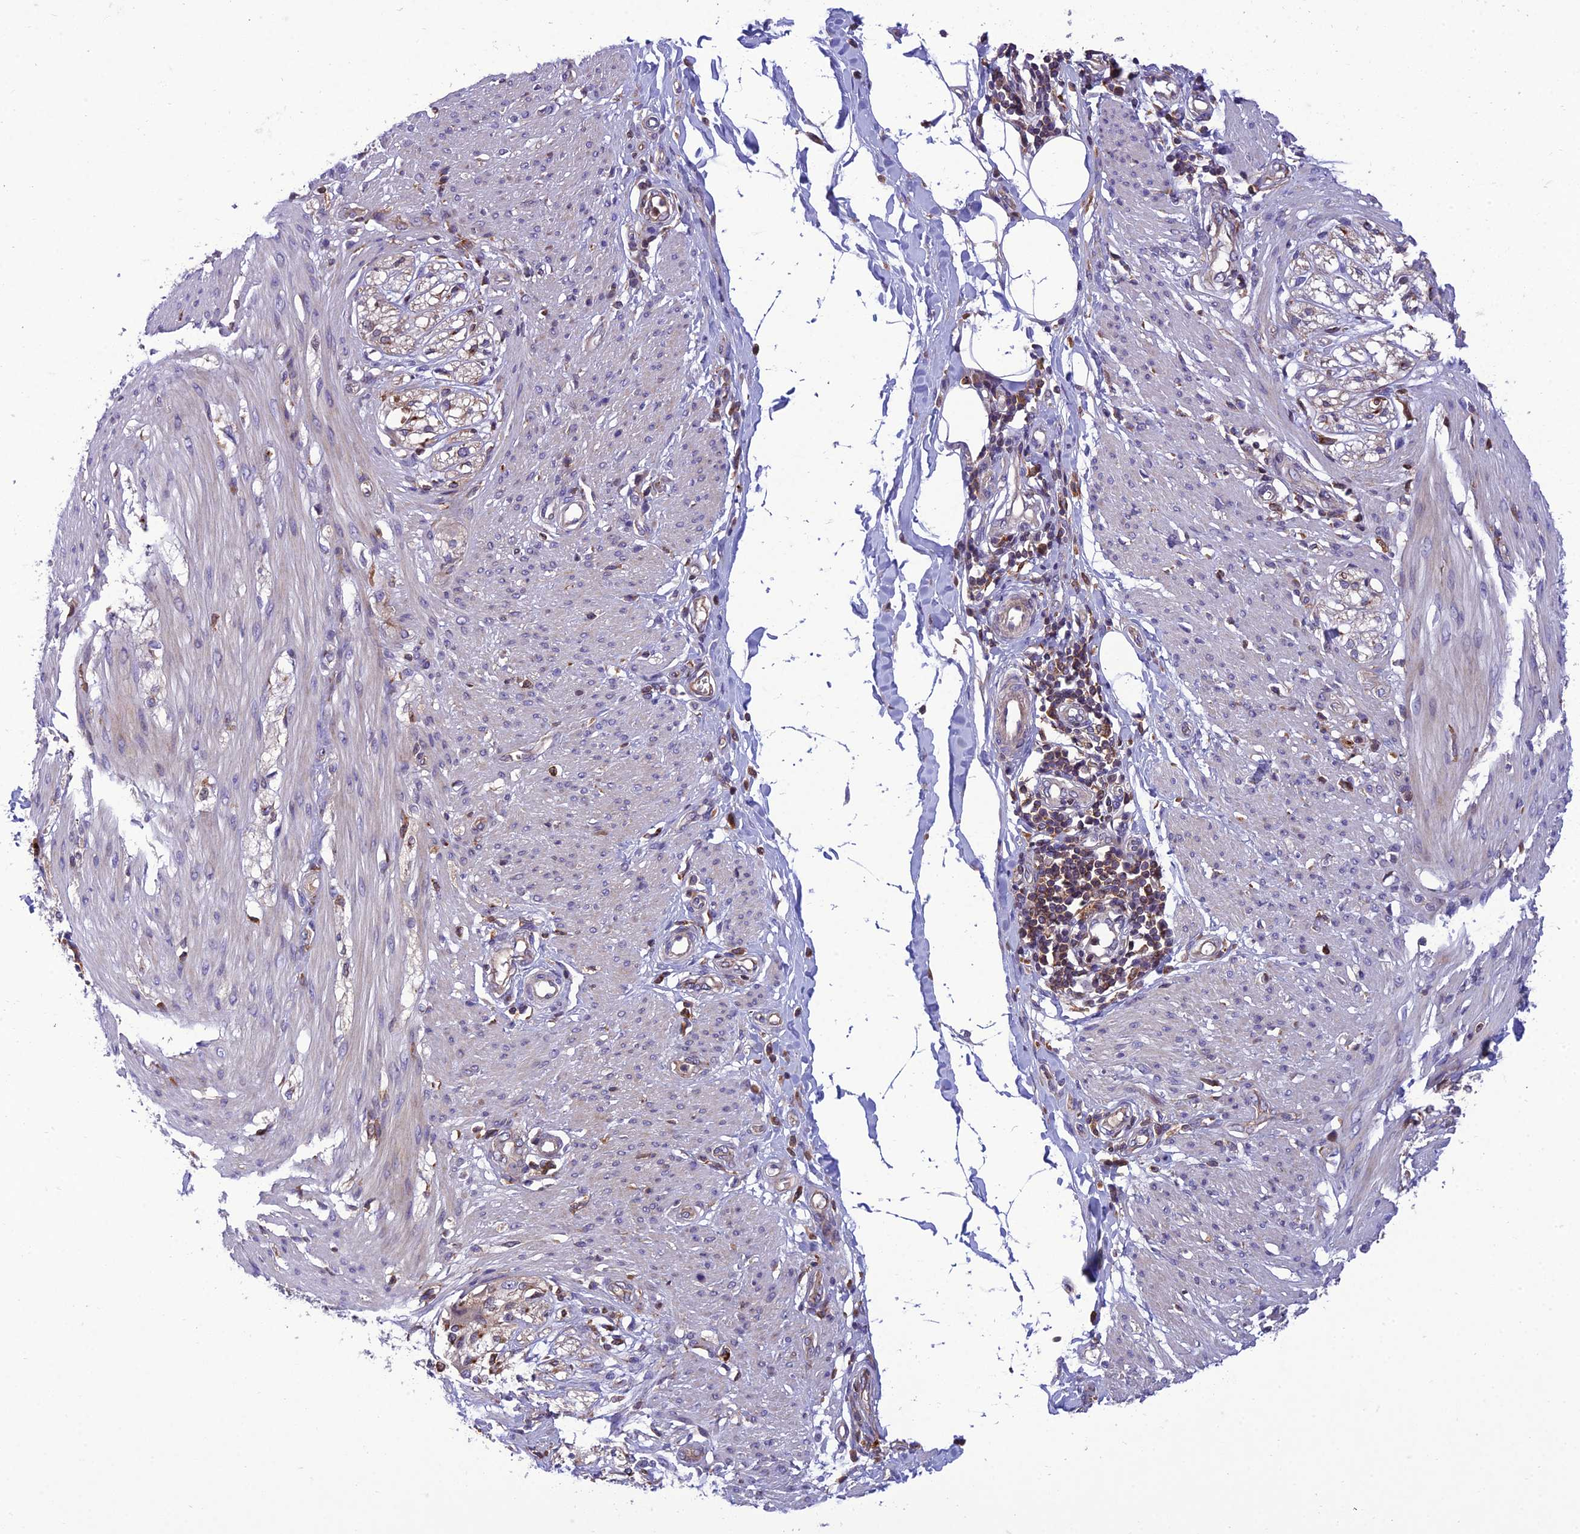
{"staining": {"intensity": "weak", "quantity": "<25%", "location": "cytoplasmic/membranous"}, "tissue": "smooth muscle", "cell_type": "Smooth muscle cells", "image_type": "normal", "snomed": [{"axis": "morphology", "description": "Normal tissue, NOS"}, {"axis": "morphology", "description": "Adenocarcinoma, NOS"}, {"axis": "topography", "description": "Colon"}, {"axis": "topography", "description": "Peripheral nerve tissue"}], "caption": "The histopathology image reveals no significant expression in smooth muscle cells of smooth muscle.", "gene": "IRAK3", "patient": {"sex": "male", "age": 14}}